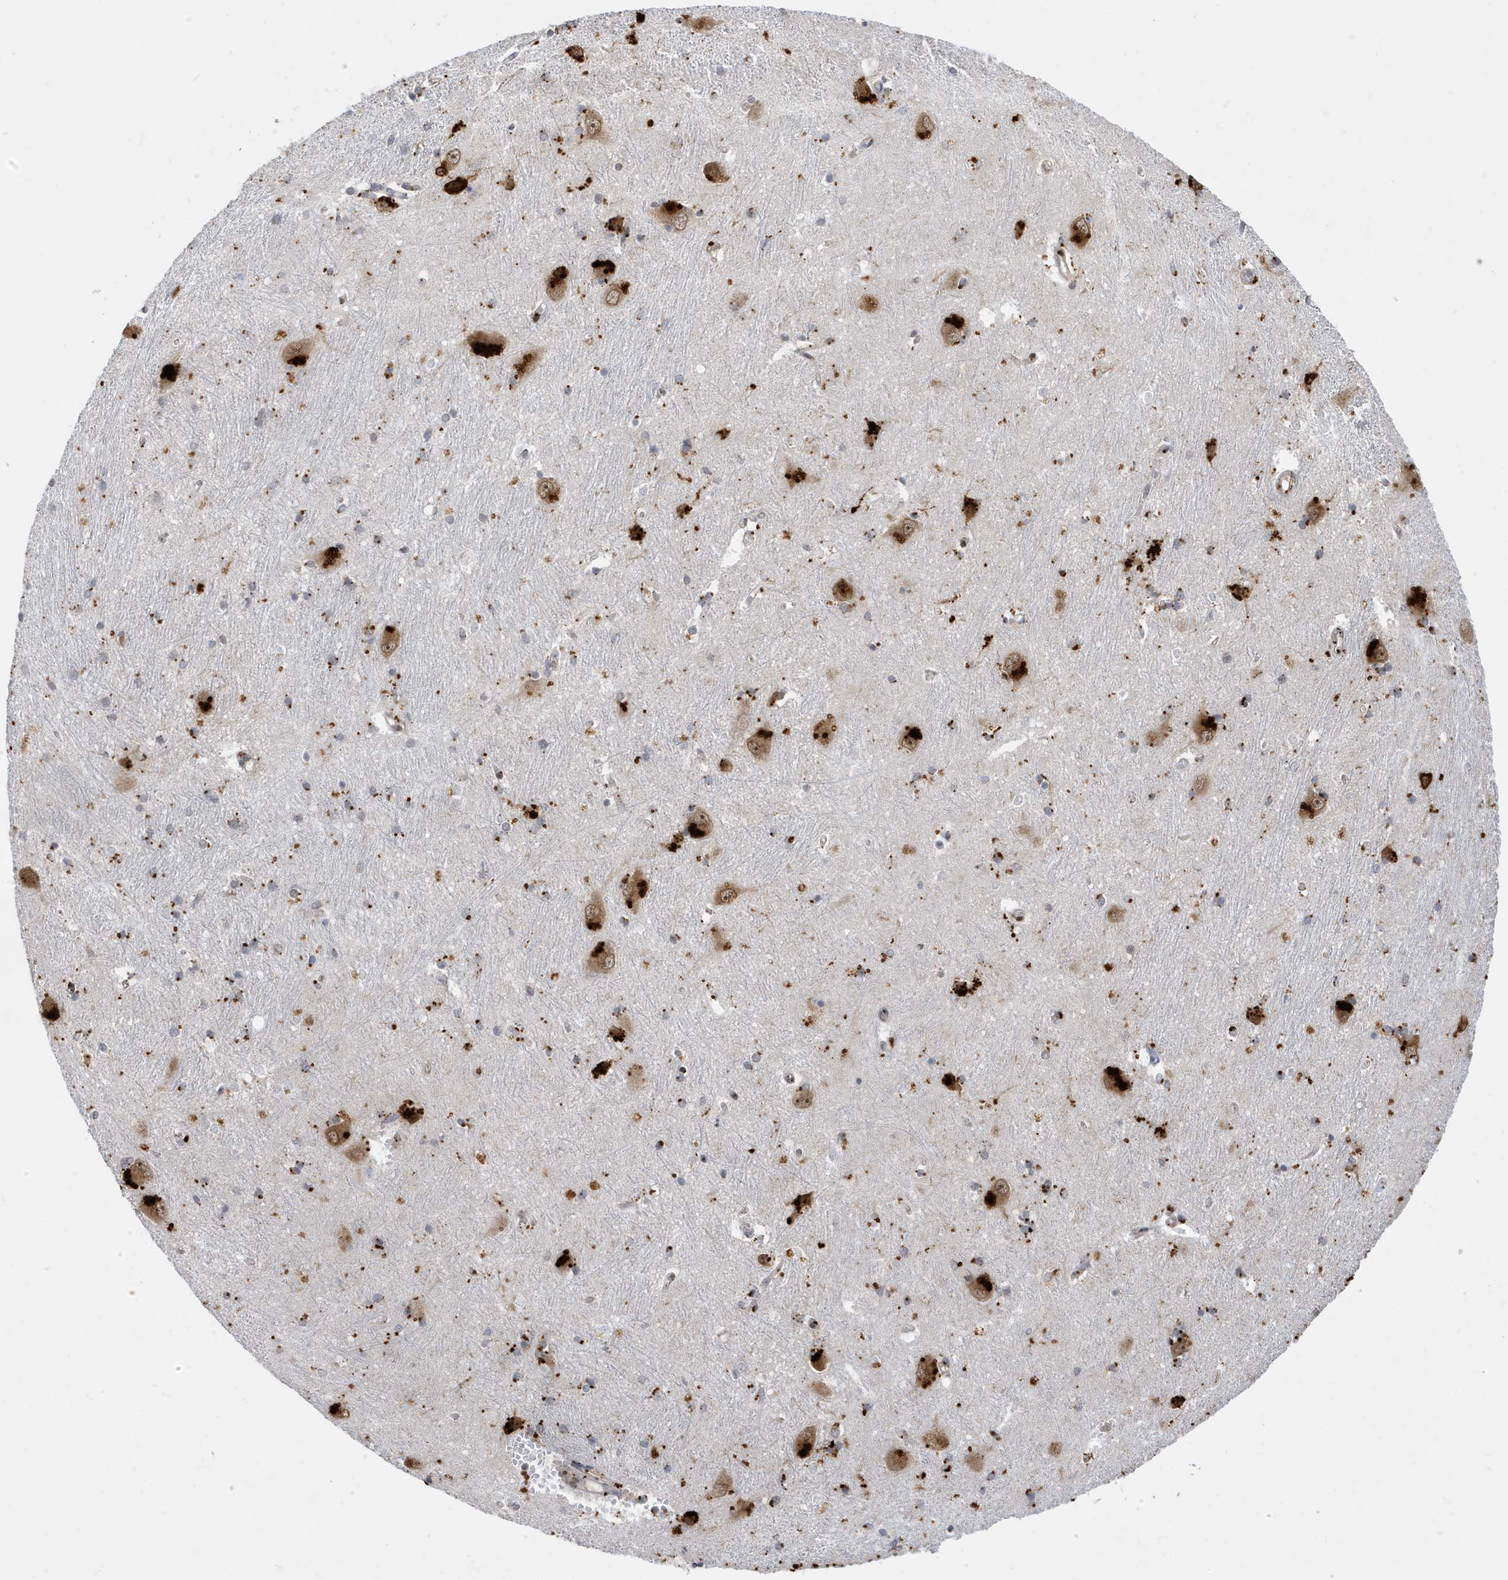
{"staining": {"intensity": "moderate", "quantity": "<25%", "location": "cytoplasmic/membranous"}, "tissue": "caudate", "cell_type": "Glial cells", "image_type": "normal", "snomed": [{"axis": "morphology", "description": "Normal tissue, NOS"}, {"axis": "topography", "description": "Lateral ventricle wall"}], "caption": "About <25% of glial cells in normal caudate reveal moderate cytoplasmic/membranous protein expression as visualized by brown immunohistochemical staining.", "gene": "ZNF507", "patient": {"sex": "male", "age": 37}}